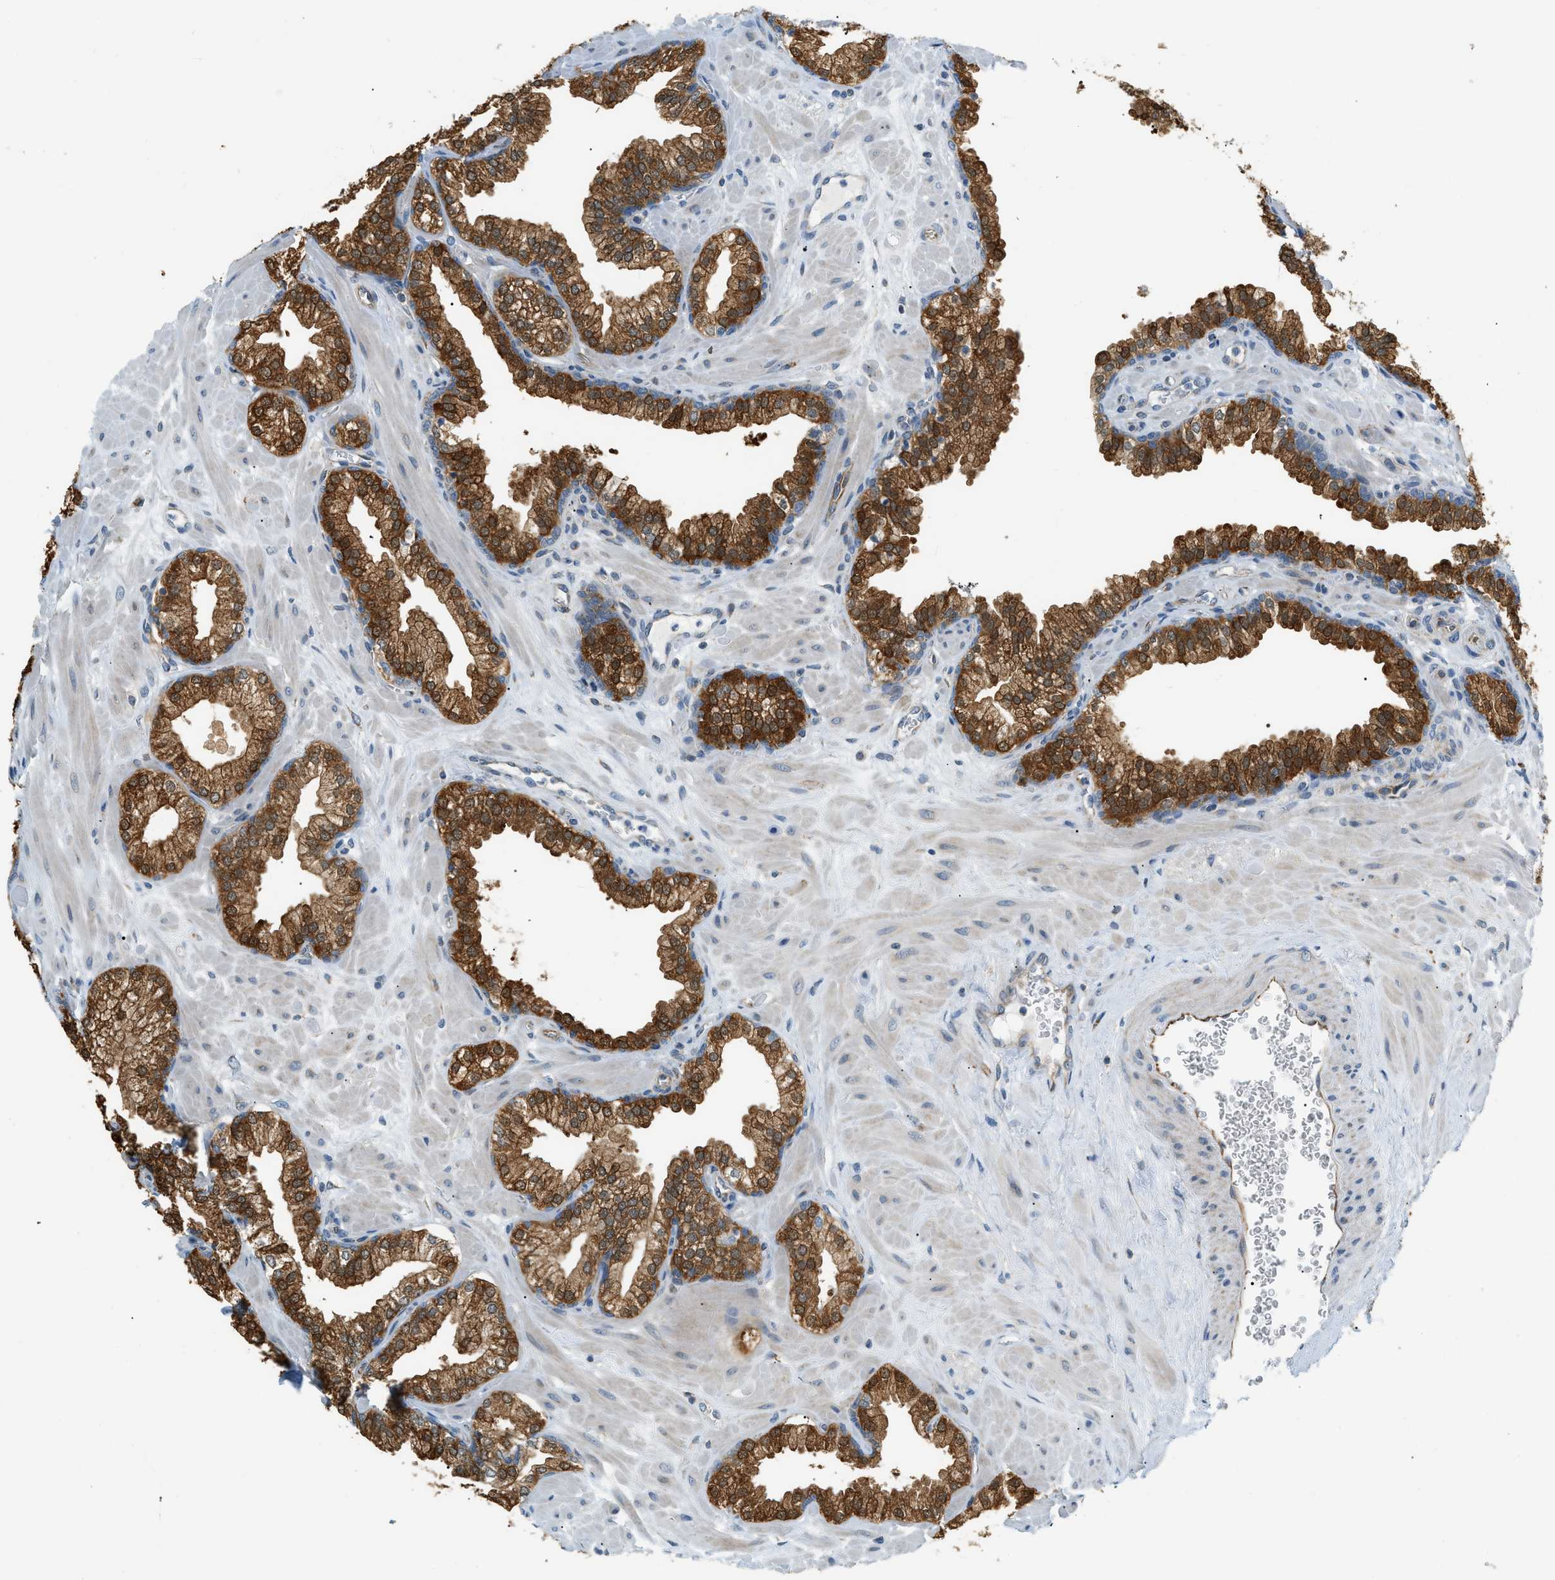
{"staining": {"intensity": "strong", "quantity": ">75%", "location": "cytoplasmic/membranous"}, "tissue": "prostate", "cell_type": "Glandular cells", "image_type": "normal", "snomed": [{"axis": "morphology", "description": "Normal tissue, NOS"}, {"axis": "morphology", "description": "Urothelial carcinoma, Low grade"}, {"axis": "topography", "description": "Urinary bladder"}, {"axis": "topography", "description": "Prostate"}], "caption": "IHC histopathology image of benign prostate: human prostate stained using immunohistochemistry exhibits high levels of strong protein expression localized specifically in the cytoplasmic/membranous of glandular cells, appearing as a cytoplasmic/membranous brown color.", "gene": "PIGG", "patient": {"sex": "male", "age": 60}}